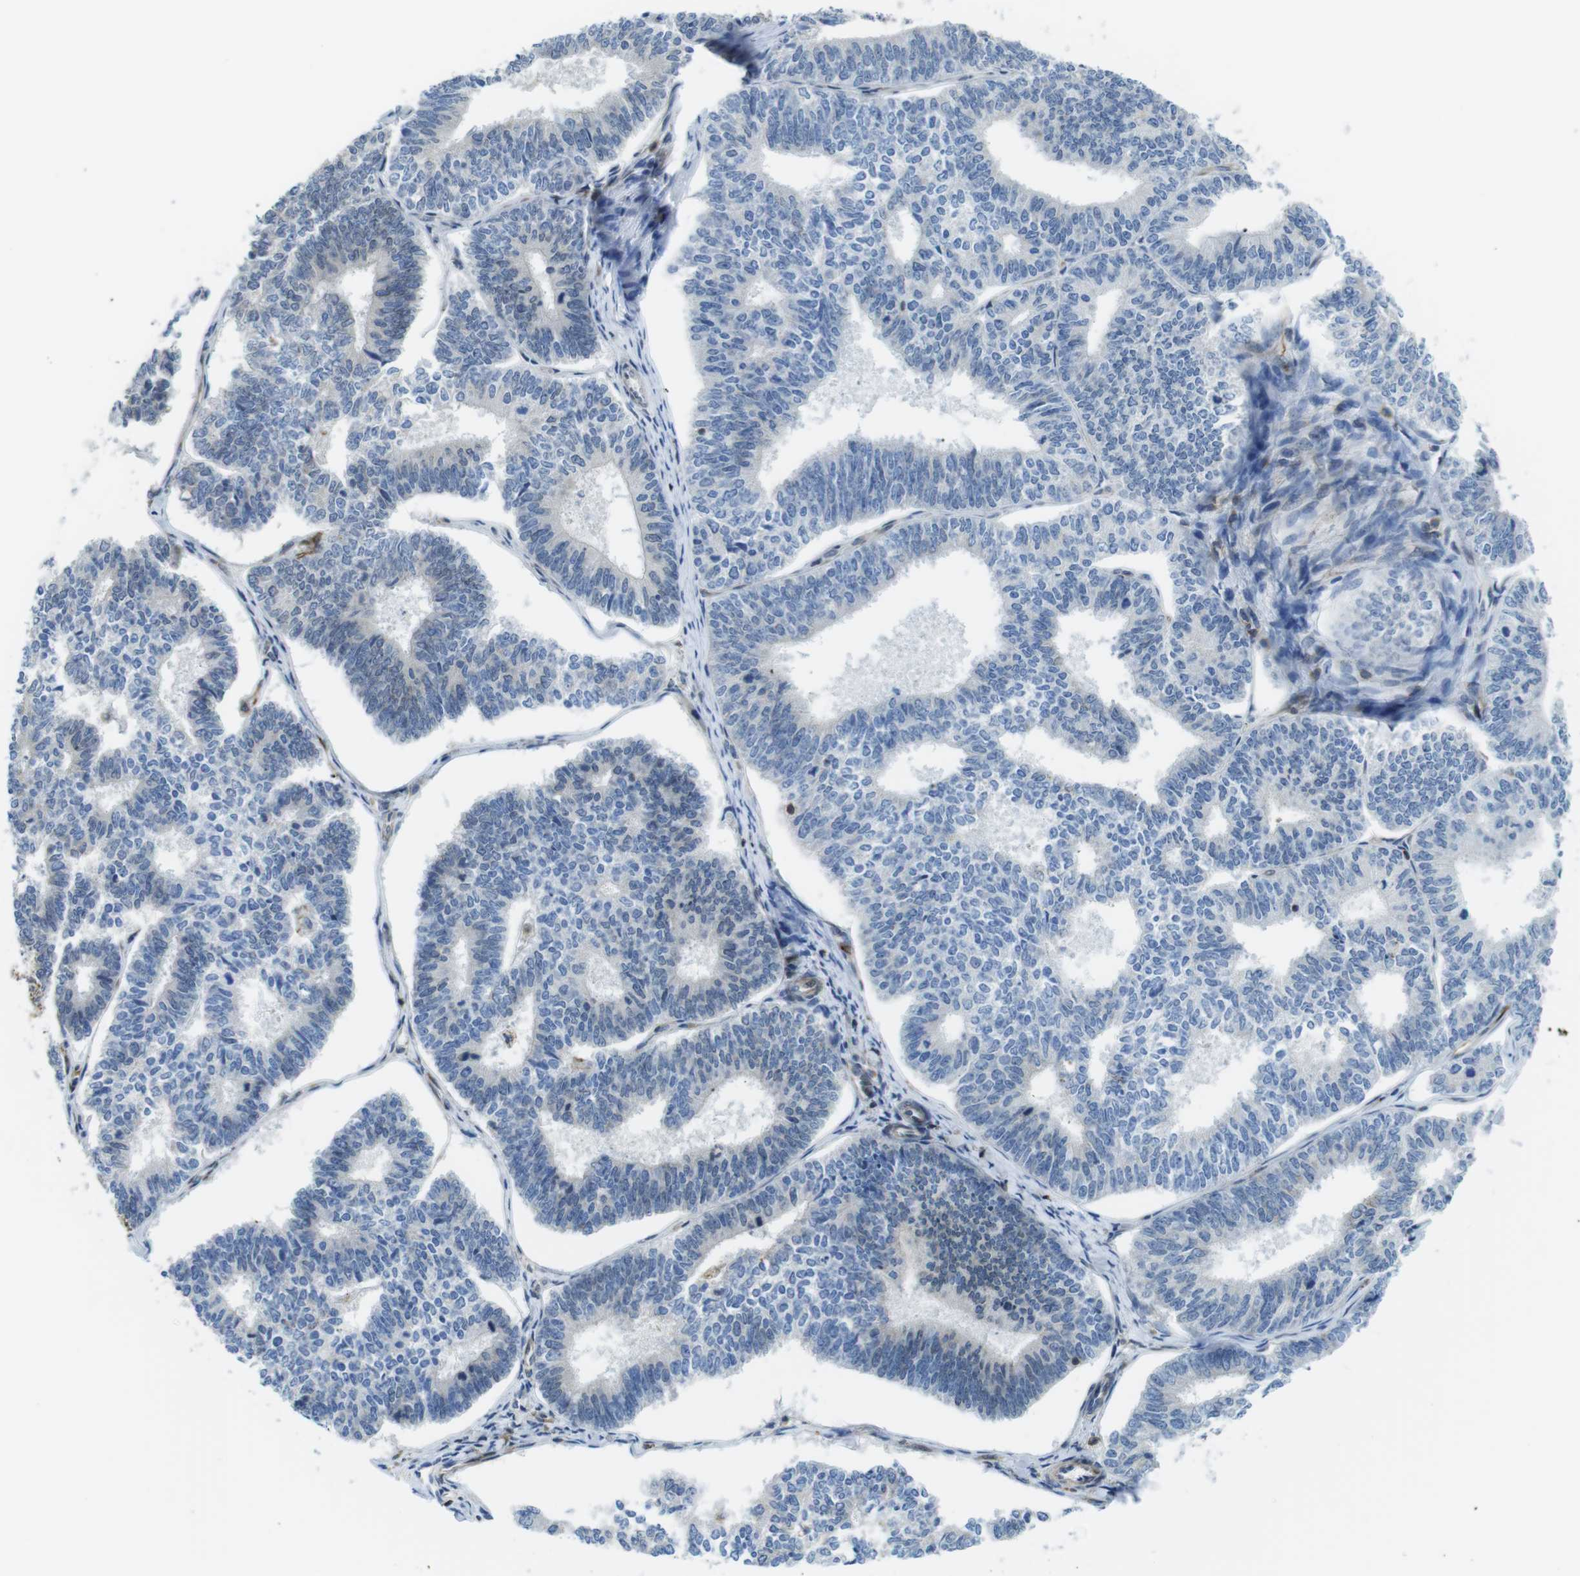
{"staining": {"intensity": "negative", "quantity": "none", "location": "none"}, "tissue": "endometrial cancer", "cell_type": "Tumor cells", "image_type": "cancer", "snomed": [{"axis": "morphology", "description": "Adenocarcinoma, NOS"}, {"axis": "topography", "description": "Endometrium"}], "caption": "An image of human endometrial cancer (adenocarcinoma) is negative for staining in tumor cells.", "gene": "KCNE3", "patient": {"sex": "female", "age": 70}}